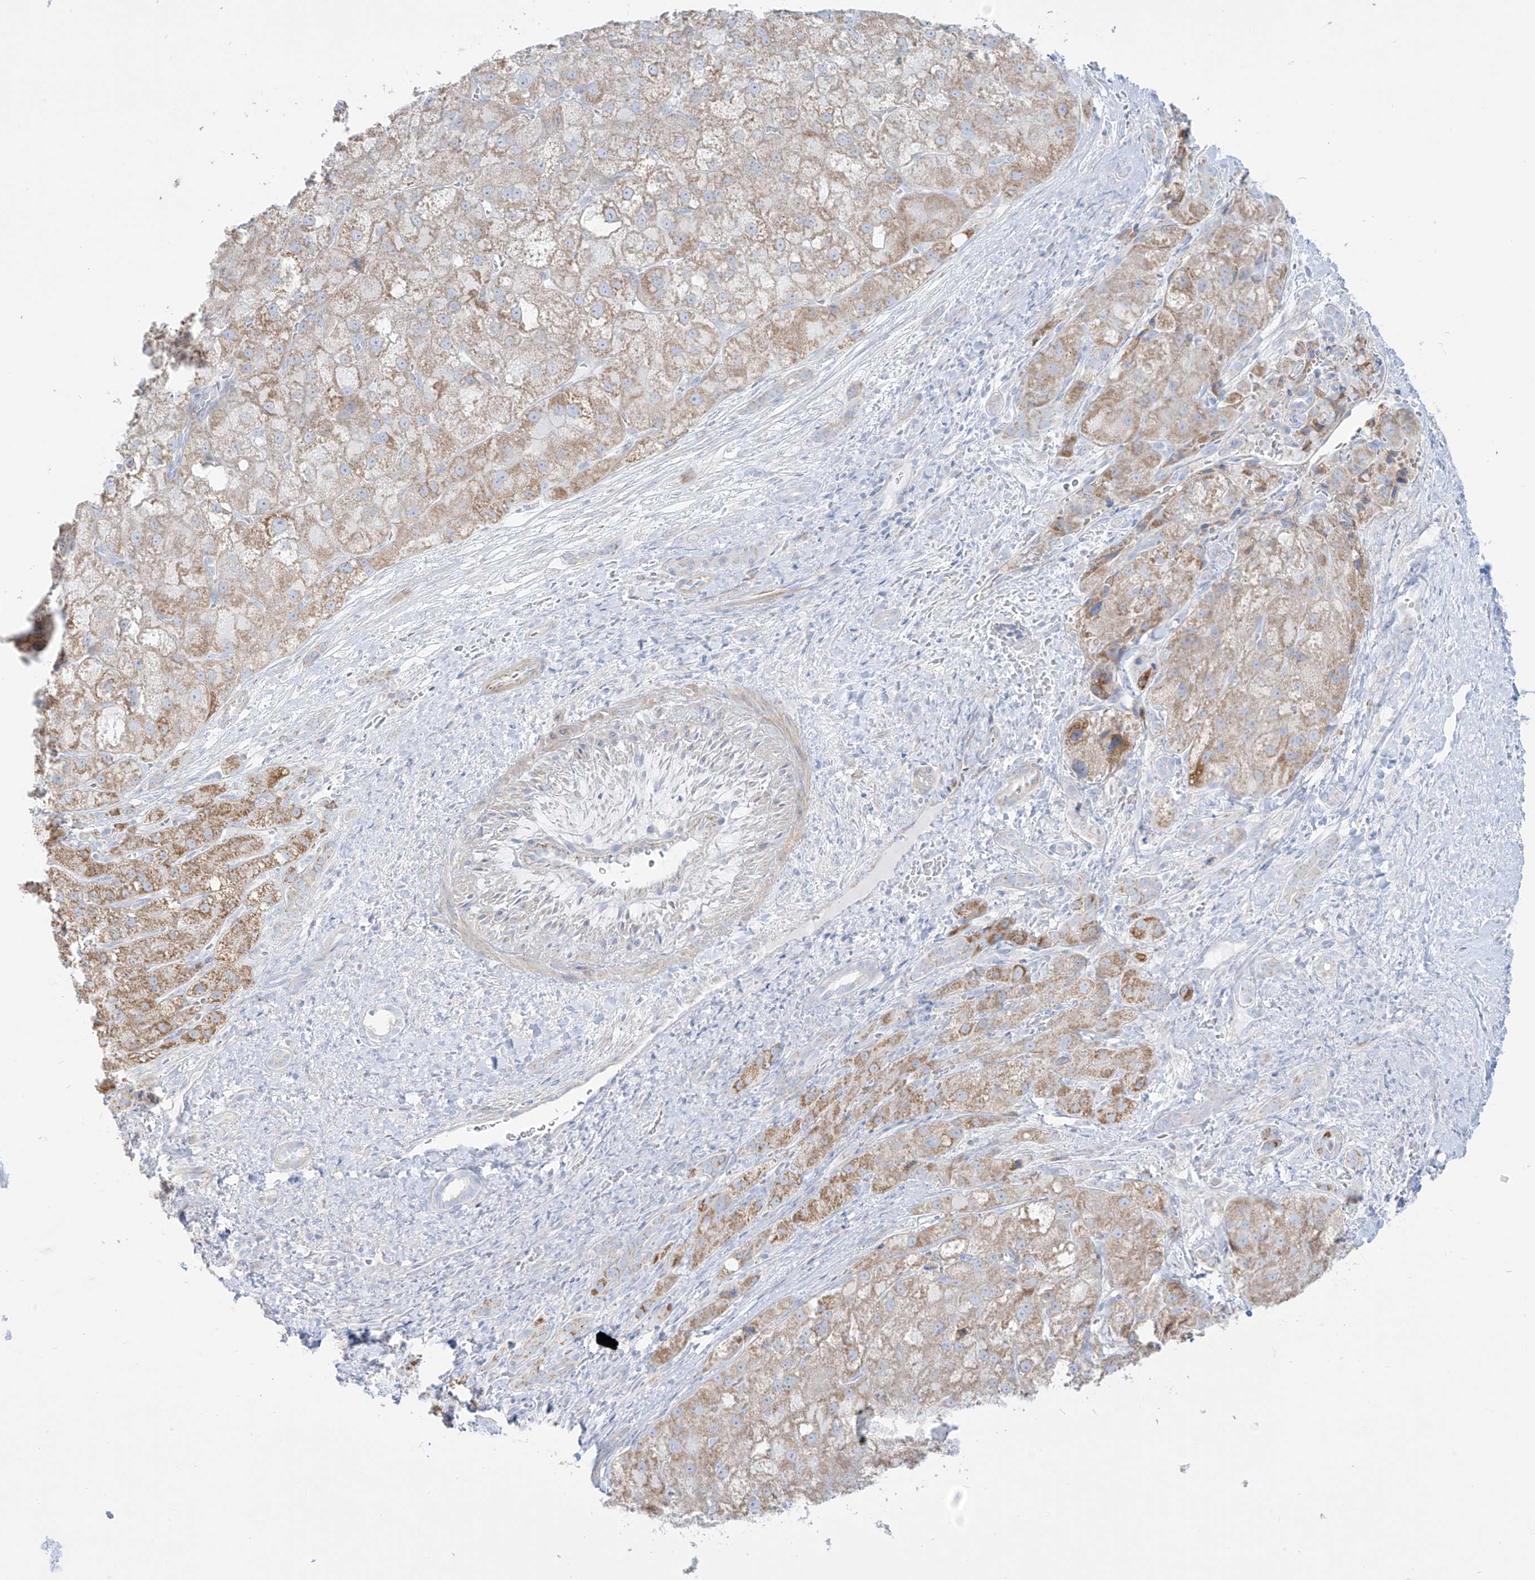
{"staining": {"intensity": "weak", "quantity": "25%-75%", "location": "cytoplasmic/membranous"}, "tissue": "liver cancer", "cell_type": "Tumor cells", "image_type": "cancer", "snomed": [{"axis": "morphology", "description": "Carcinoma, Hepatocellular, NOS"}, {"axis": "topography", "description": "Liver"}], "caption": "IHC image of neoplastic tissue: human liver hepatocellular carcinoma stained using IHC displays low levels of weak protein expression localized specifically in the cytoplasmic/membranous of tumor cells, appearing as a cytoplasmic/membranous brown color.", "gene": "SLC26A3", "patient": {"sex": "male", "age": 57}}